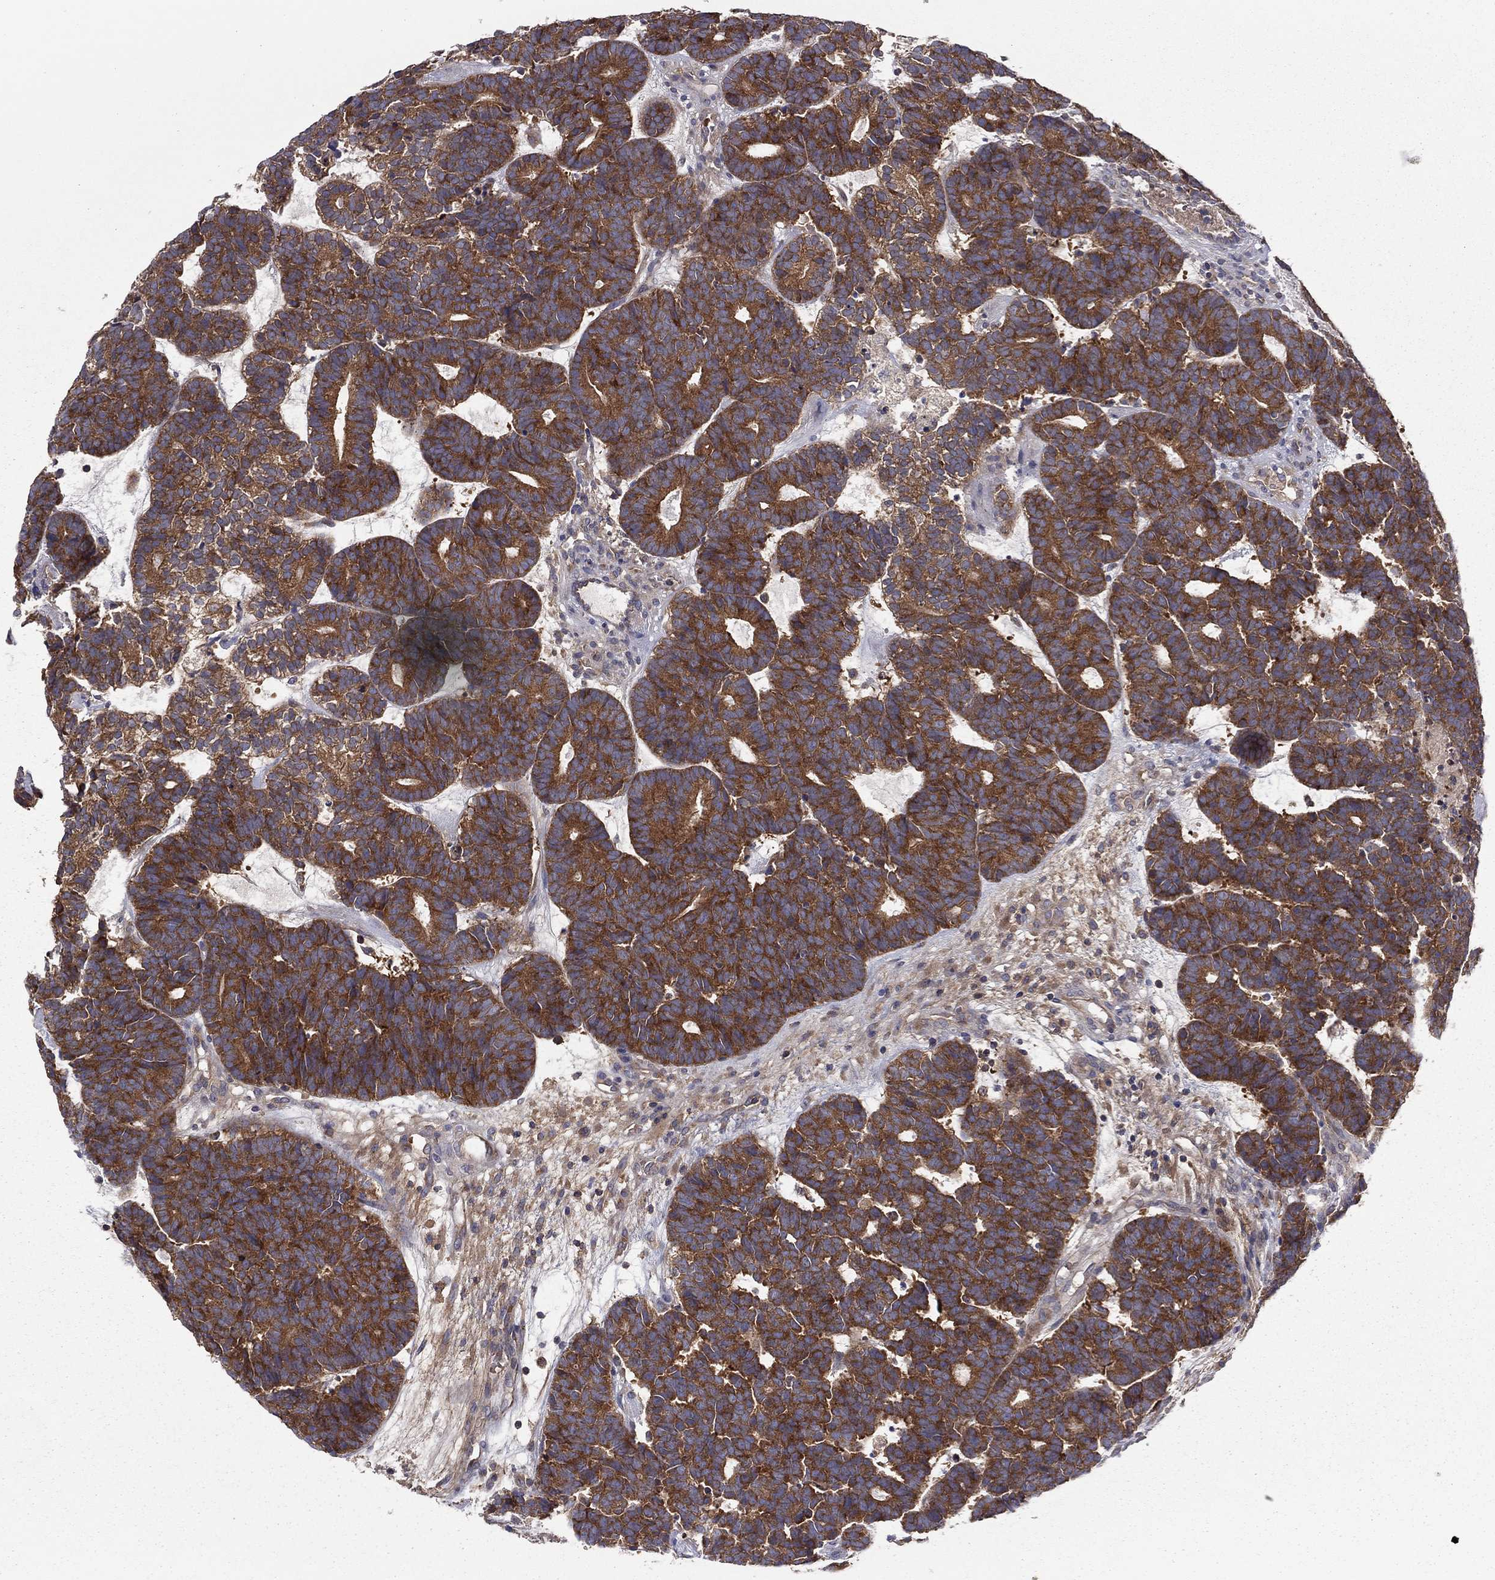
{"staining": {"intensity": "strong", "quantity": ">75%", "location": "cytoplasmic/membranous"}, "tissue": "head and neck cancer", "cell_type": "Tumor cells", "image_type": "cancer", "snomed": [{"axis": "morphology", "description": "Adenocarcinoma, NOS"}, {"axis": "topography", "description": "Head-Neck"}], "caption": "Immunohistochemistry (IHC) of head and neck cancer (adenocarcinoma) shows high levels of strong cytoplasmic/membranous expression in about >75% of tumor cells.", "gene": "RNF123", "patient": {"sex": "female", "age": 81}}